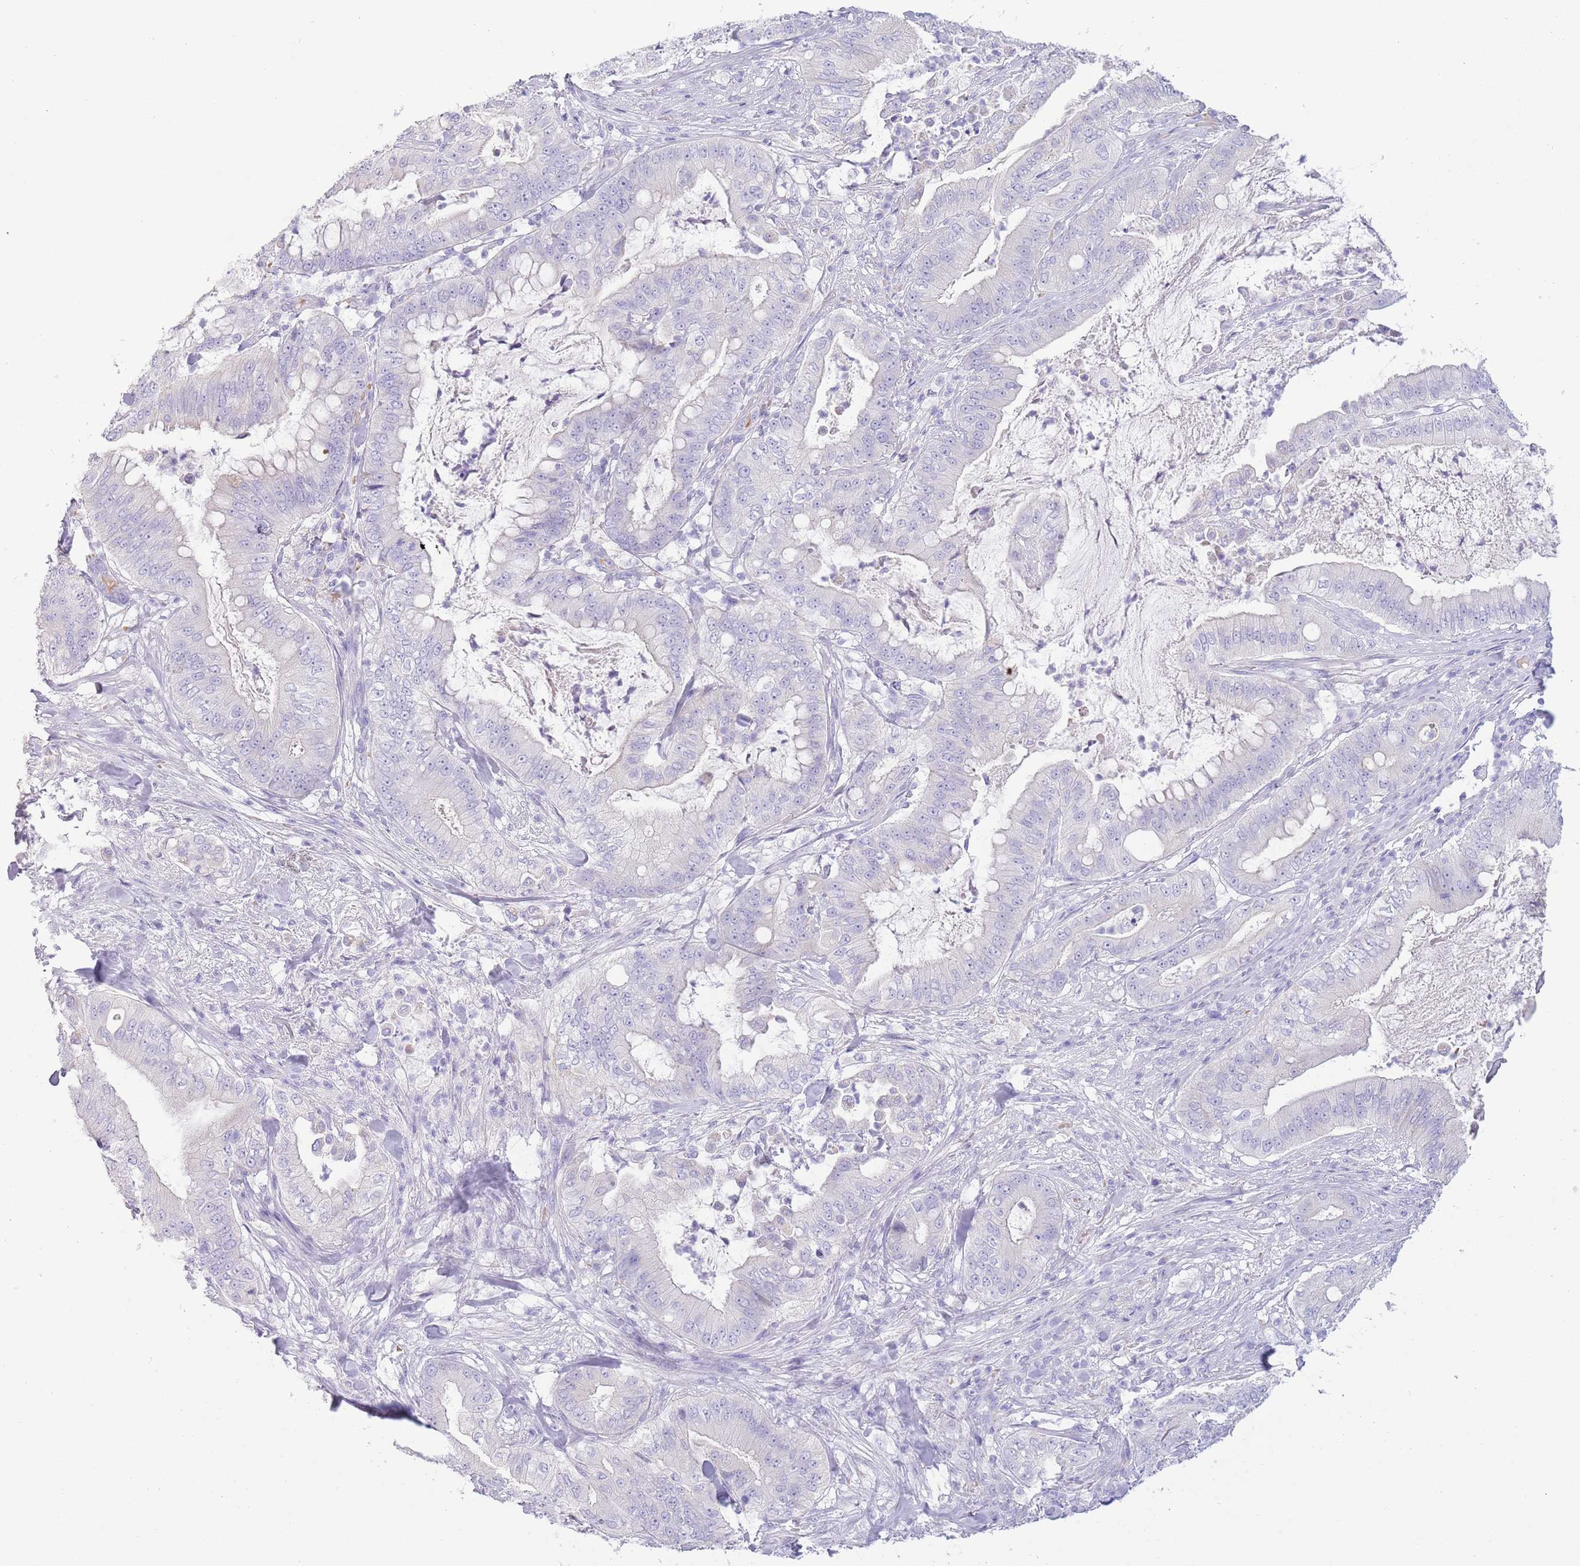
{"staining": {"intensity": "negative", "quantity": "none", "location": "none"}, "tissue": "pancreatic cancer", "cell_type": "Tumor cells", "image_type": "cancer", "snomed": [{"axis": "morphology", "description": "Adenocarcinoma, NOS"}, {"axis": "topography", "description": "Pancreas"}], "caption": "Pancreatic adenocarcinoma was stained to show a protein in brown. There is no significant positivity in tumor cells.", "gene": "ACR", "patient": {"sex": "male", "age": 71}}